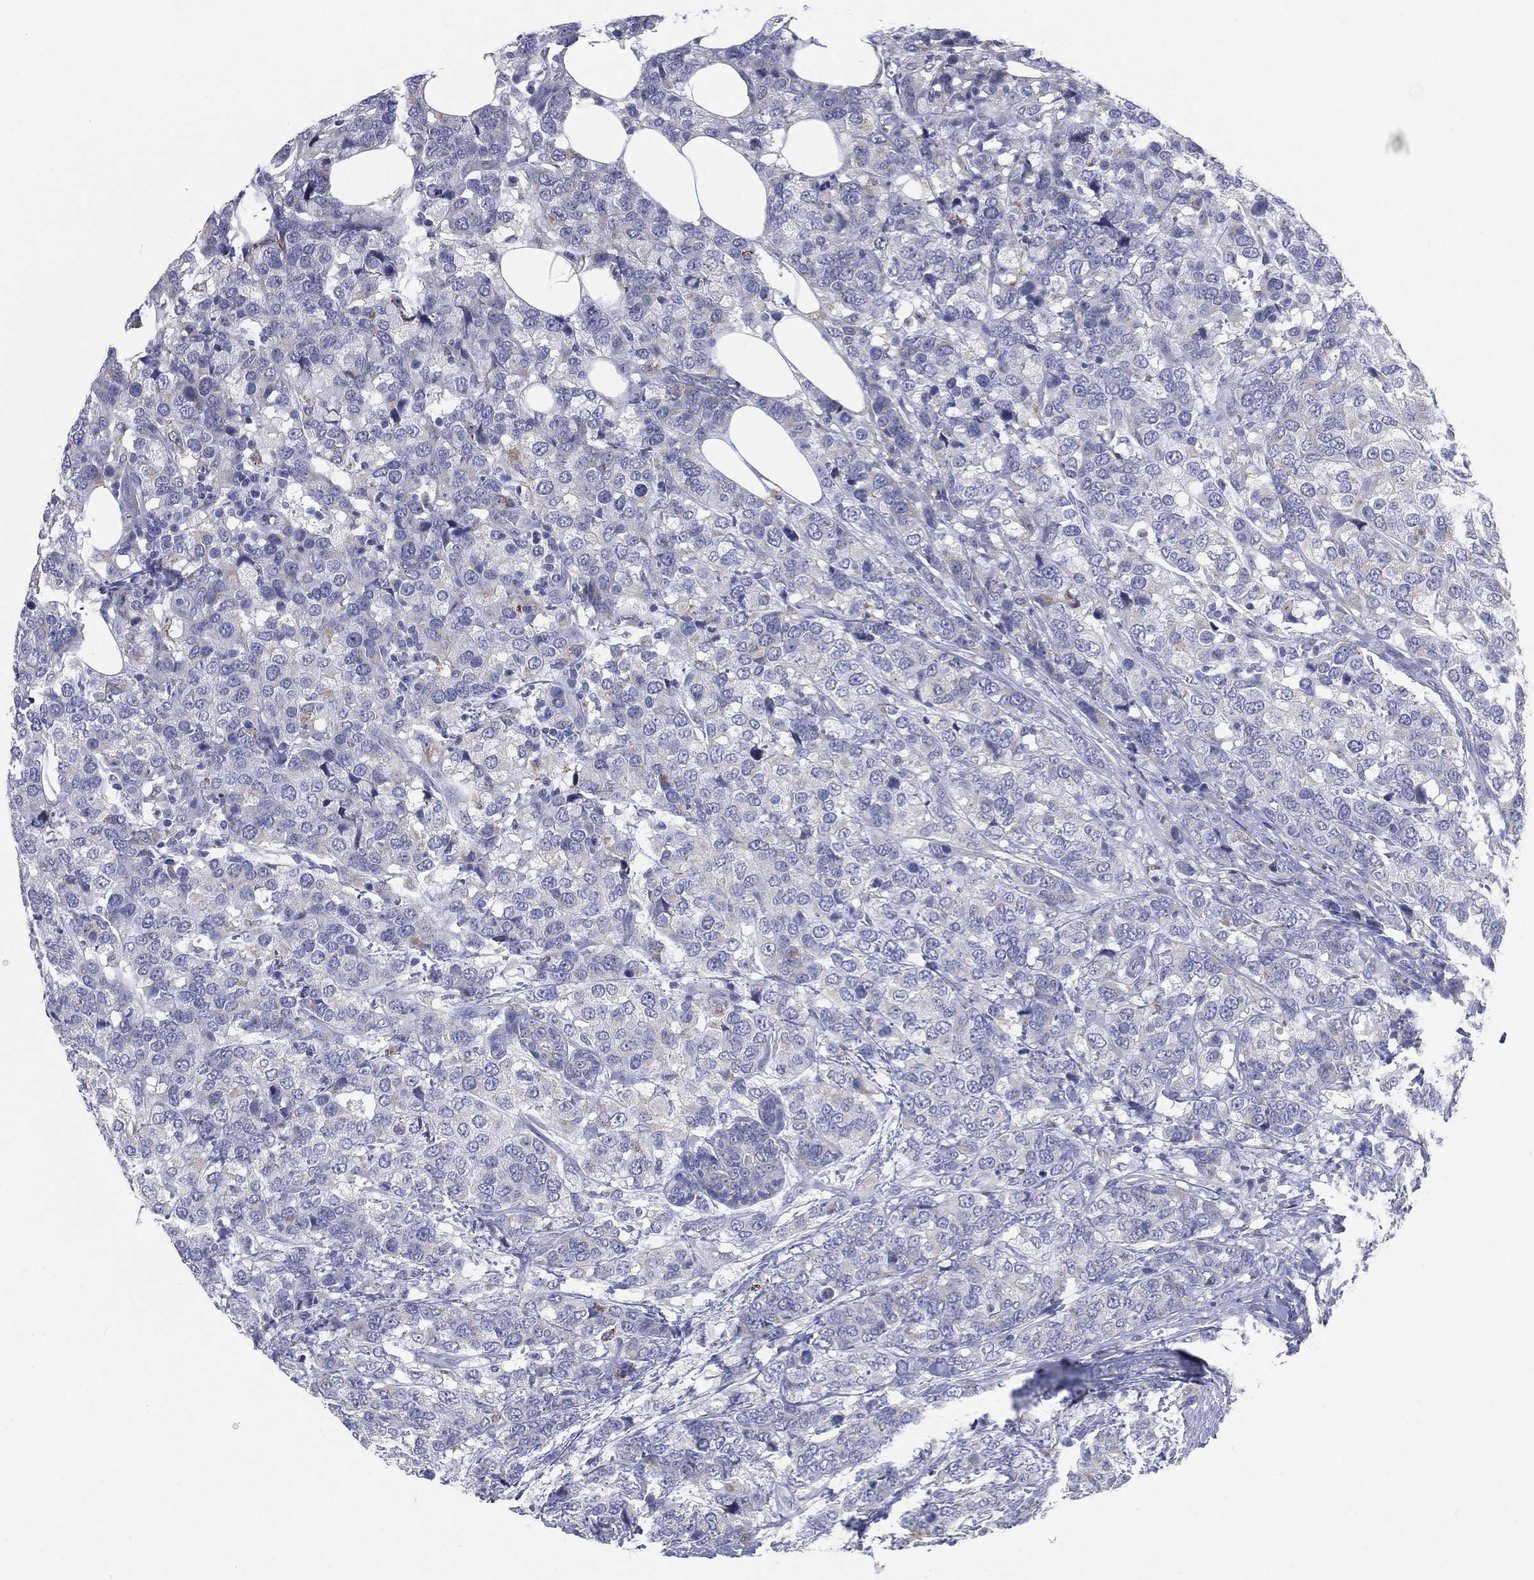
{"staining": {"intensity": "negative", "quantity": "none", "location": "none"}, "tissue": "breast cancer", "cell_type": "Tumor cells", "image_type": "cancer", "snomed": [{"axis": "morphology", "description": "Lobular carcinoma"}, {"axis": "topography", "description": "Breast"}], "caption": "High magnification brightfield microscopy of breast lobular carcinoma stained with DAB (3,3'-diaminobenzidine) (brown) and counterstained with hematoxylin (blue): tumor cells show no significant staining.", "gene": "AKAP3", "patient": {"sex": "female", "age": 59}}